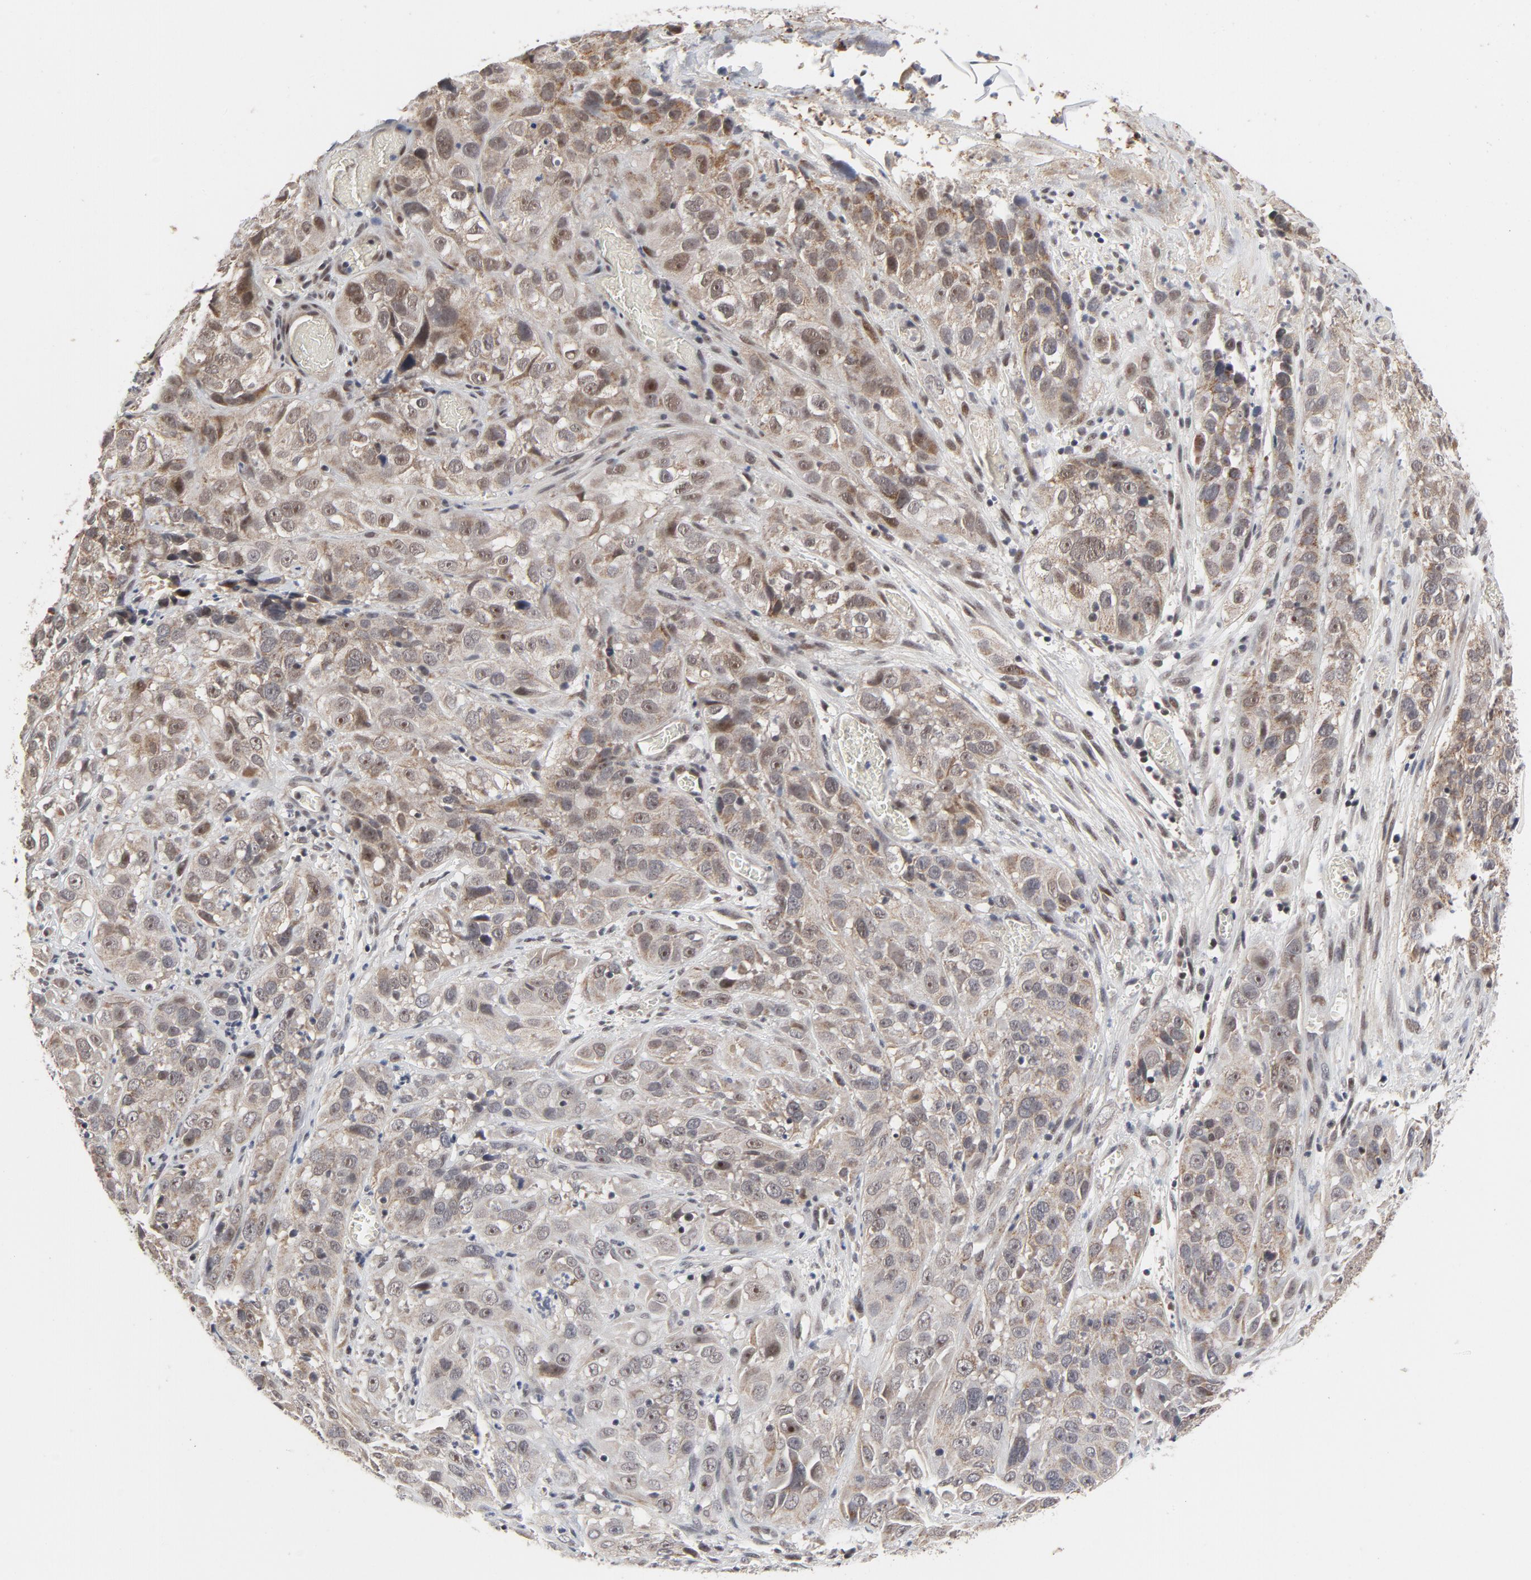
{"staining": {"intensity": "moderate", "quantity": ">75%", "location": "cytoplasmic/membranous,nuclear"}, "tissue": "cervical cancer", "cell_type": "Tumor cells", "image_type": "cancer", "snomed": [{"axis": "morphology", "description": "Squamous cell carcinoma, NOS"}, {"axis": "topography", "description": "Cervix"}], "caption": "Protein expression analysis of squamous cell carcinoma (cervical) demonstrates moderate cytoplasmic/membranous and nuclear expression in approximately >75% of tumor cells.", "gene": "ZKSCAN8", "patient": {"sex": "female", "age": 32}}